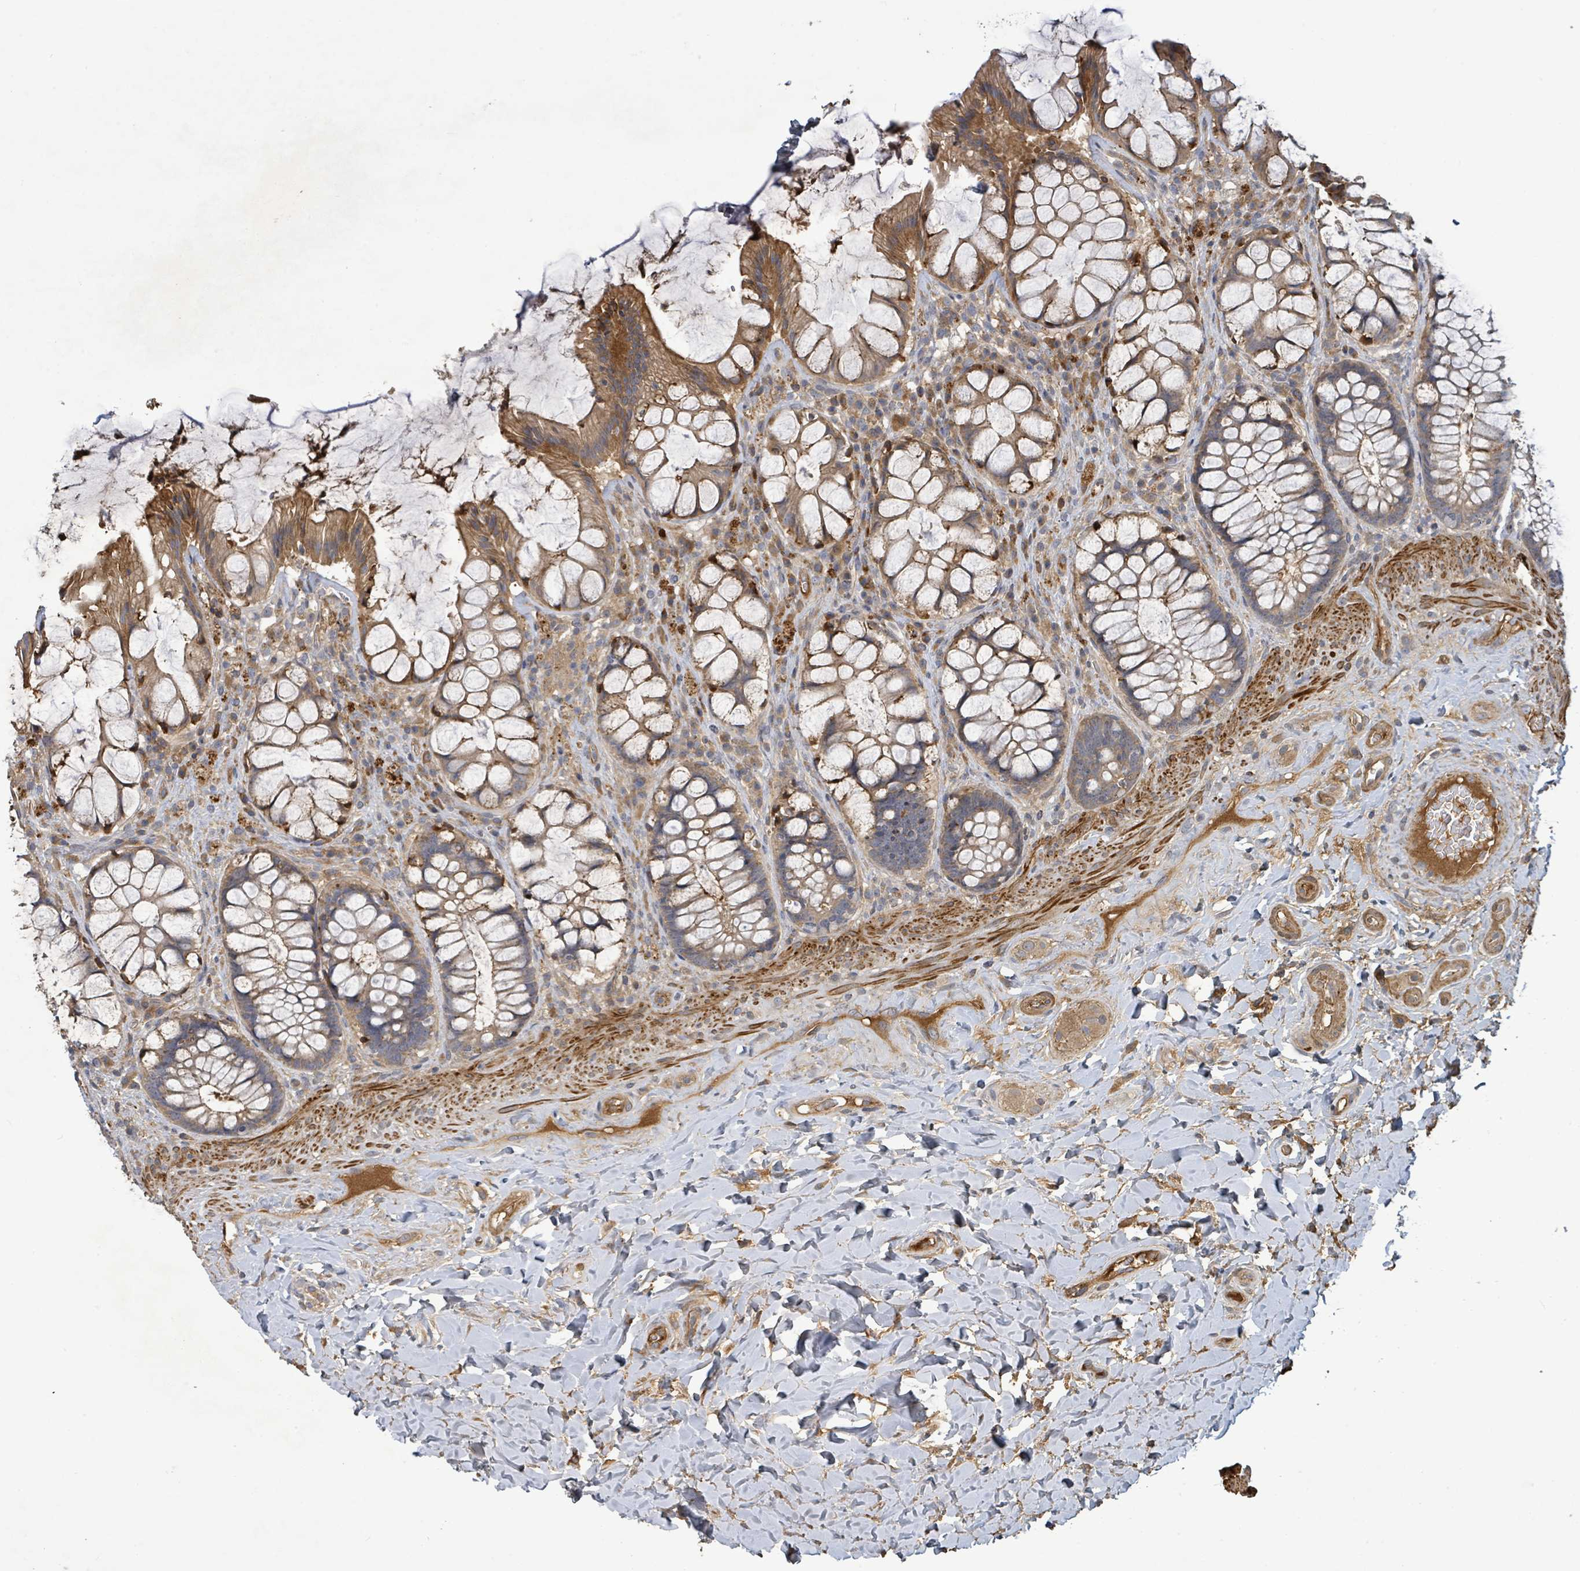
{"staining": {"intensity": "moderate", "quantity": ">75%", "location": "cytoplasmic/membranous"}, "tissue": "rectum", "cell_type": "Glandular cells", "image_type": "normal", "snomed": [{"axis": "morphology", "description": "Normal tissue, NOS"}, {"axis": "topography", "description": "Rectum"}], "caption": "Moderate cytoplasmic/membranous staining is seen in about >75% of glandular cells in benign rectum. (brown staining indicates protein expression, while blue staining denotes nuclei).", "gene": "STARD4", "patient": {"sex": "female", "age": 58}}